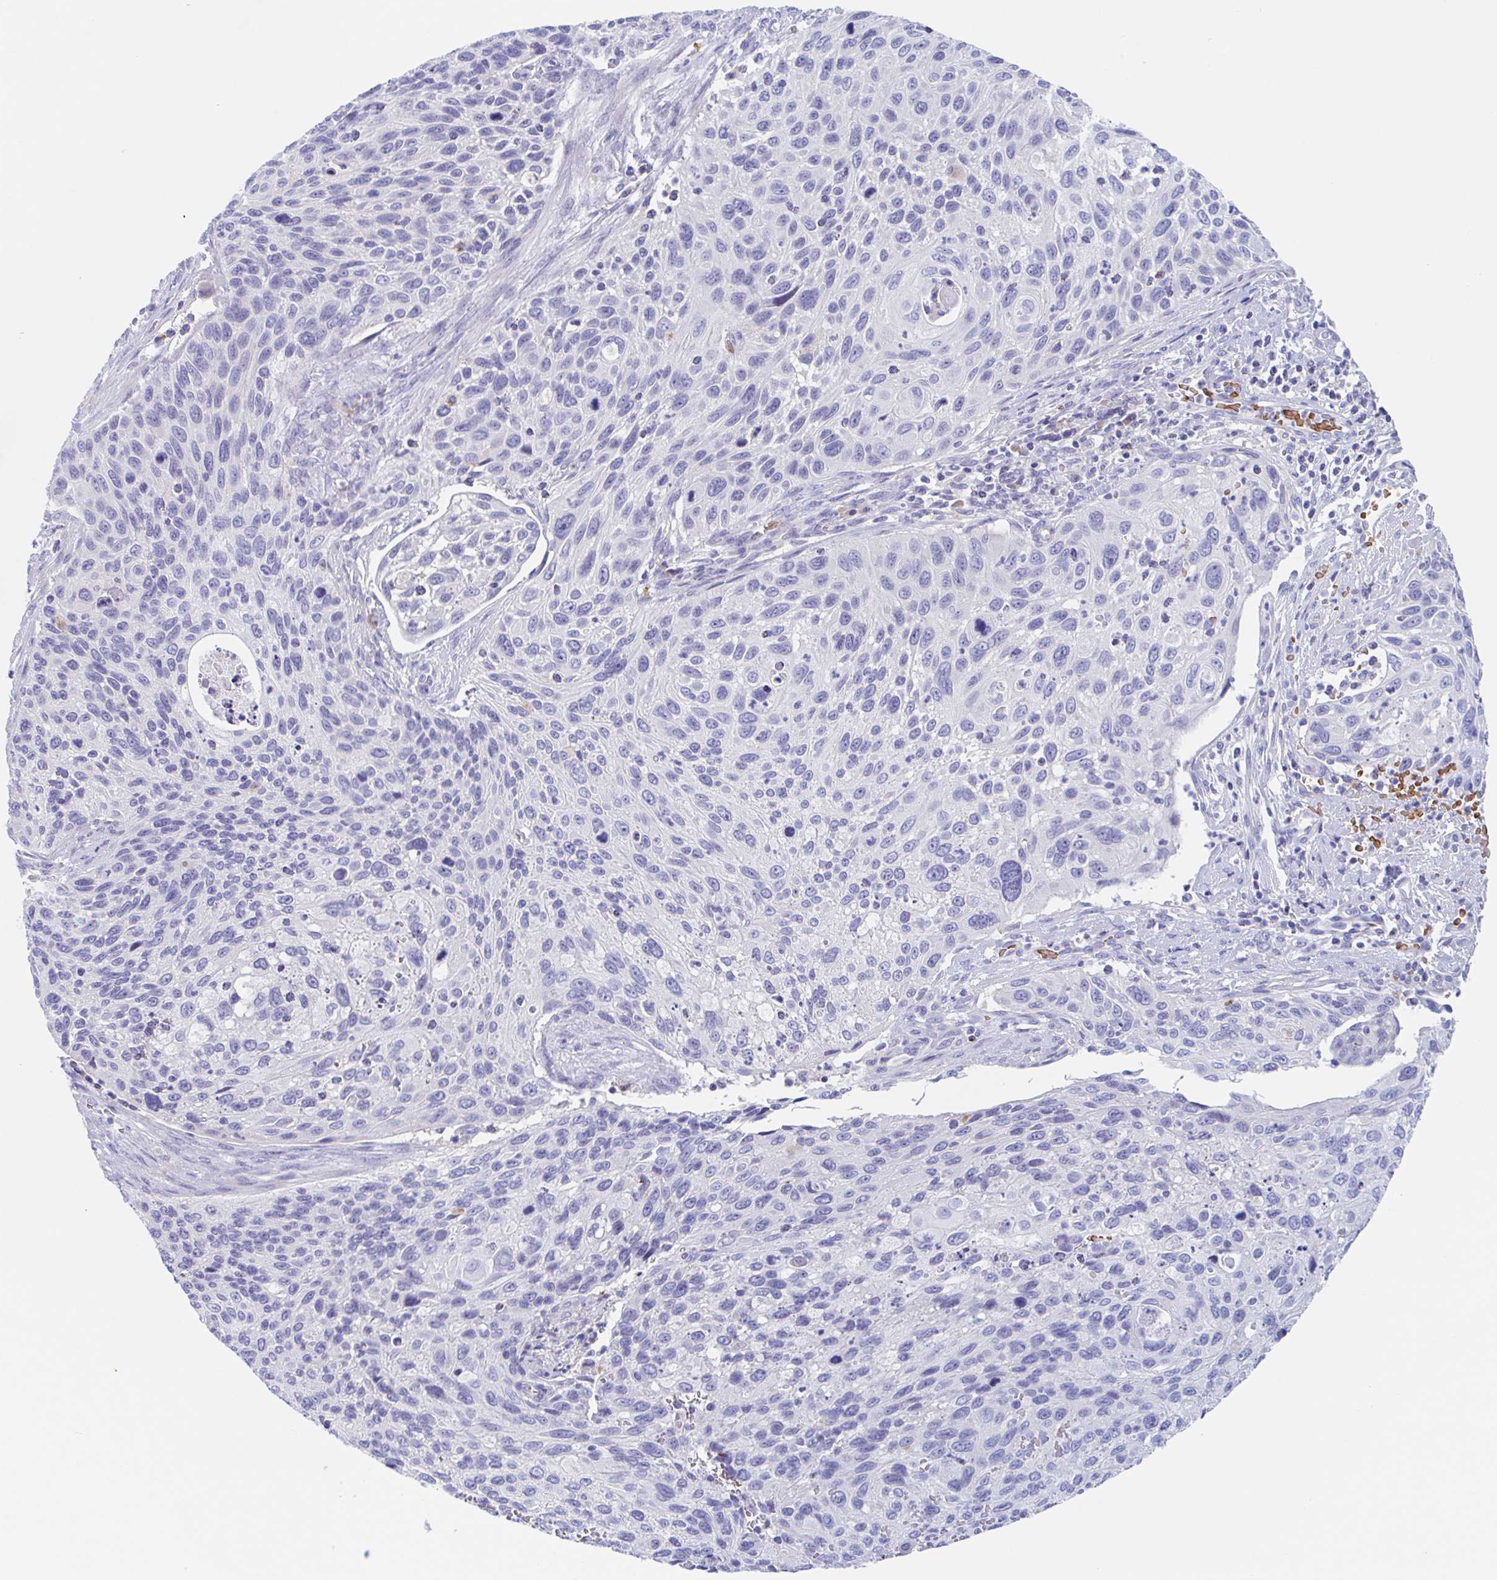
{"staining": {"intensity": "negative", "quantity": "none", "location": "none"}, "tissue": "cervical cancer", "cell_type": "Tumor cells", "image_type": "cancer", "snomed": [{"axis": "morphology", "description": "Squamous cell carcinoma, NOS"}, {"axis": "topography", "description": "Cervix"}], "caption": "A histopathology image of human squamous cell carcinoma (cervical) is negative for staining in tumor cells.", "gene": "ANKRD9", "patient": {"sex": "female", "age": 70}}